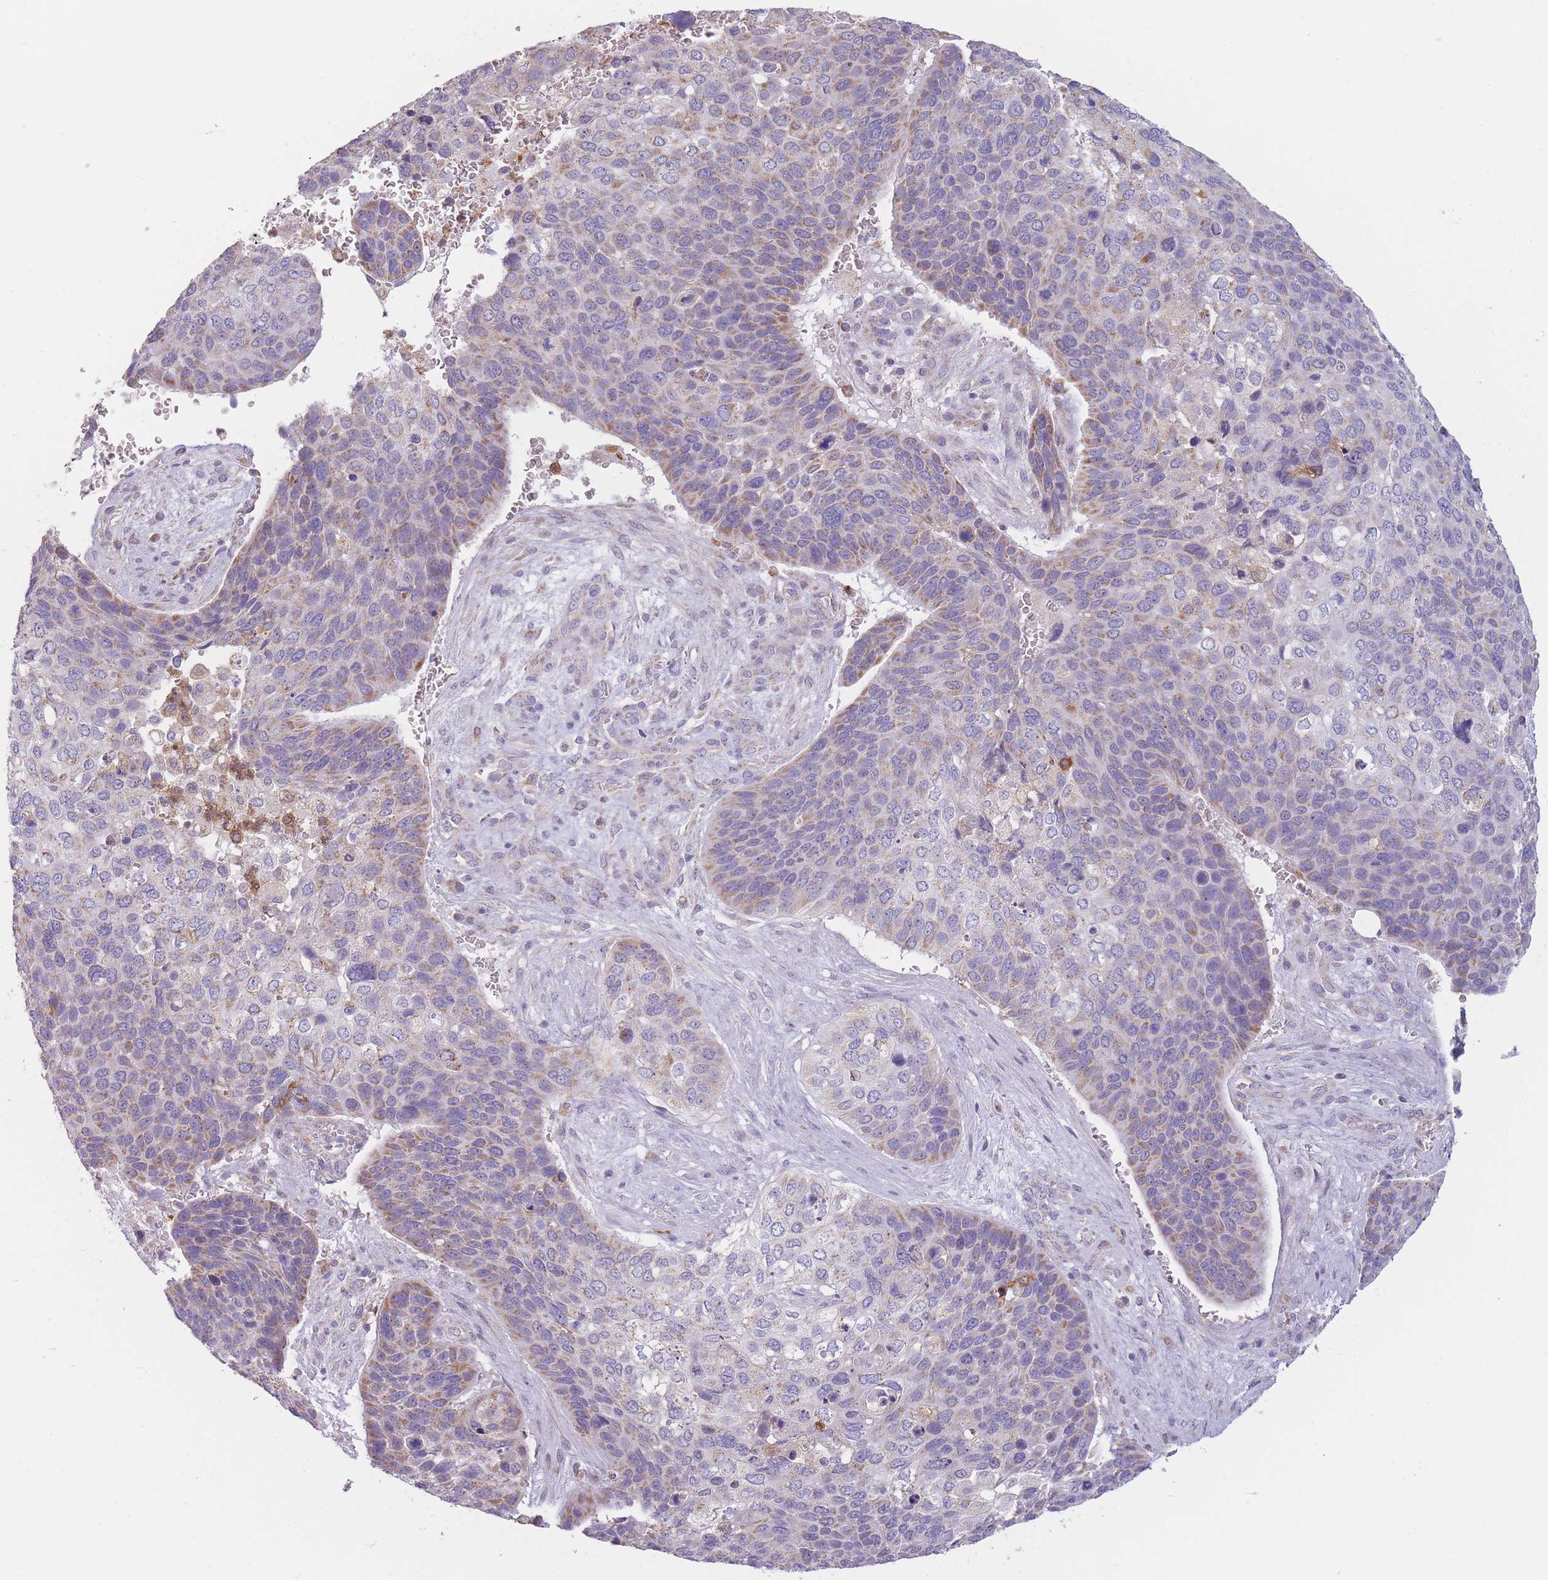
{"staining": {"intensity": "moderate", "quantity": "25%-75%", "location": "cytoplasmic/membranous"}, "tissue": "skin cancer", "cell_type": "Tumor cells", "image_type": "cancer", "snomed": [{"axis": "morphology", "description": "Basal cell carcinoma"}, {"axis": "topography", "description": "Skin"}], "caption": "A brown stain shows moderate cytoplasmic/membranous positivity of a protein in skin basal cell carcinoma tumor cells.", "gene": "PRAM1", "patient": {"sex": "female", "age": 74}}